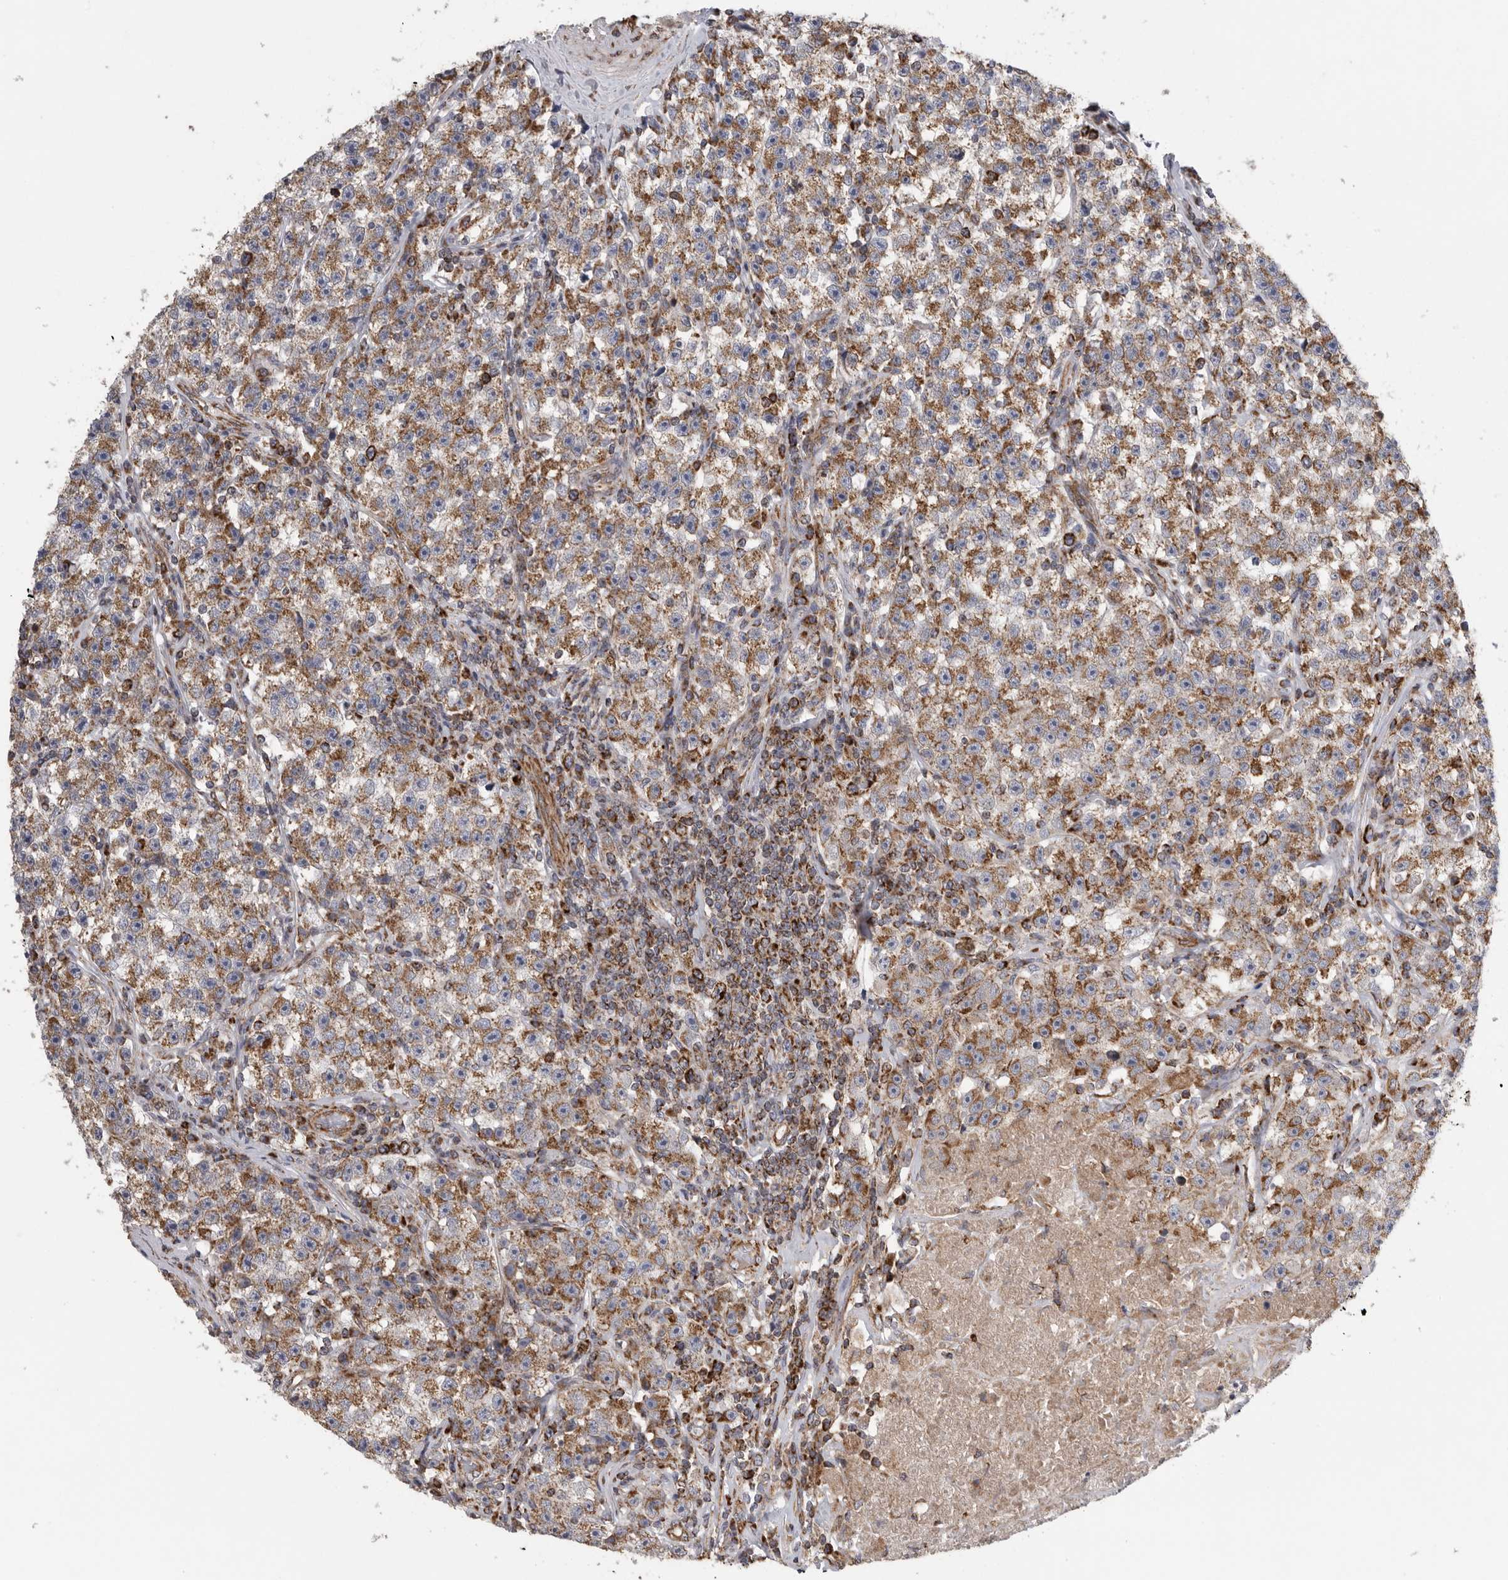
{"staining": {"intensity": "moderate", "quantity": ">75%", "location": "cytoplasmic/membranous"}, "tissue": "testis cancer", "cell_type": "Tumor cells", "image_type": "cancer", "snomed": [{"axis": "morphology", "description": "Seminoma, NOS"}, {"axis": "topography", "description": "Testis"}], "caption": "Immunohistochemistry (IHC) micrograph of neoplastic tissue: human testis seminoma stained using IHC exhibits medium levels of moderate protein expression localized specifically in the cytoplasmic/membranous of tumor cells, appearing as a cytoplasmic/membranous brown color.", "gene": "FKBP8", "patient": {"sex": "male", "age": 22}}